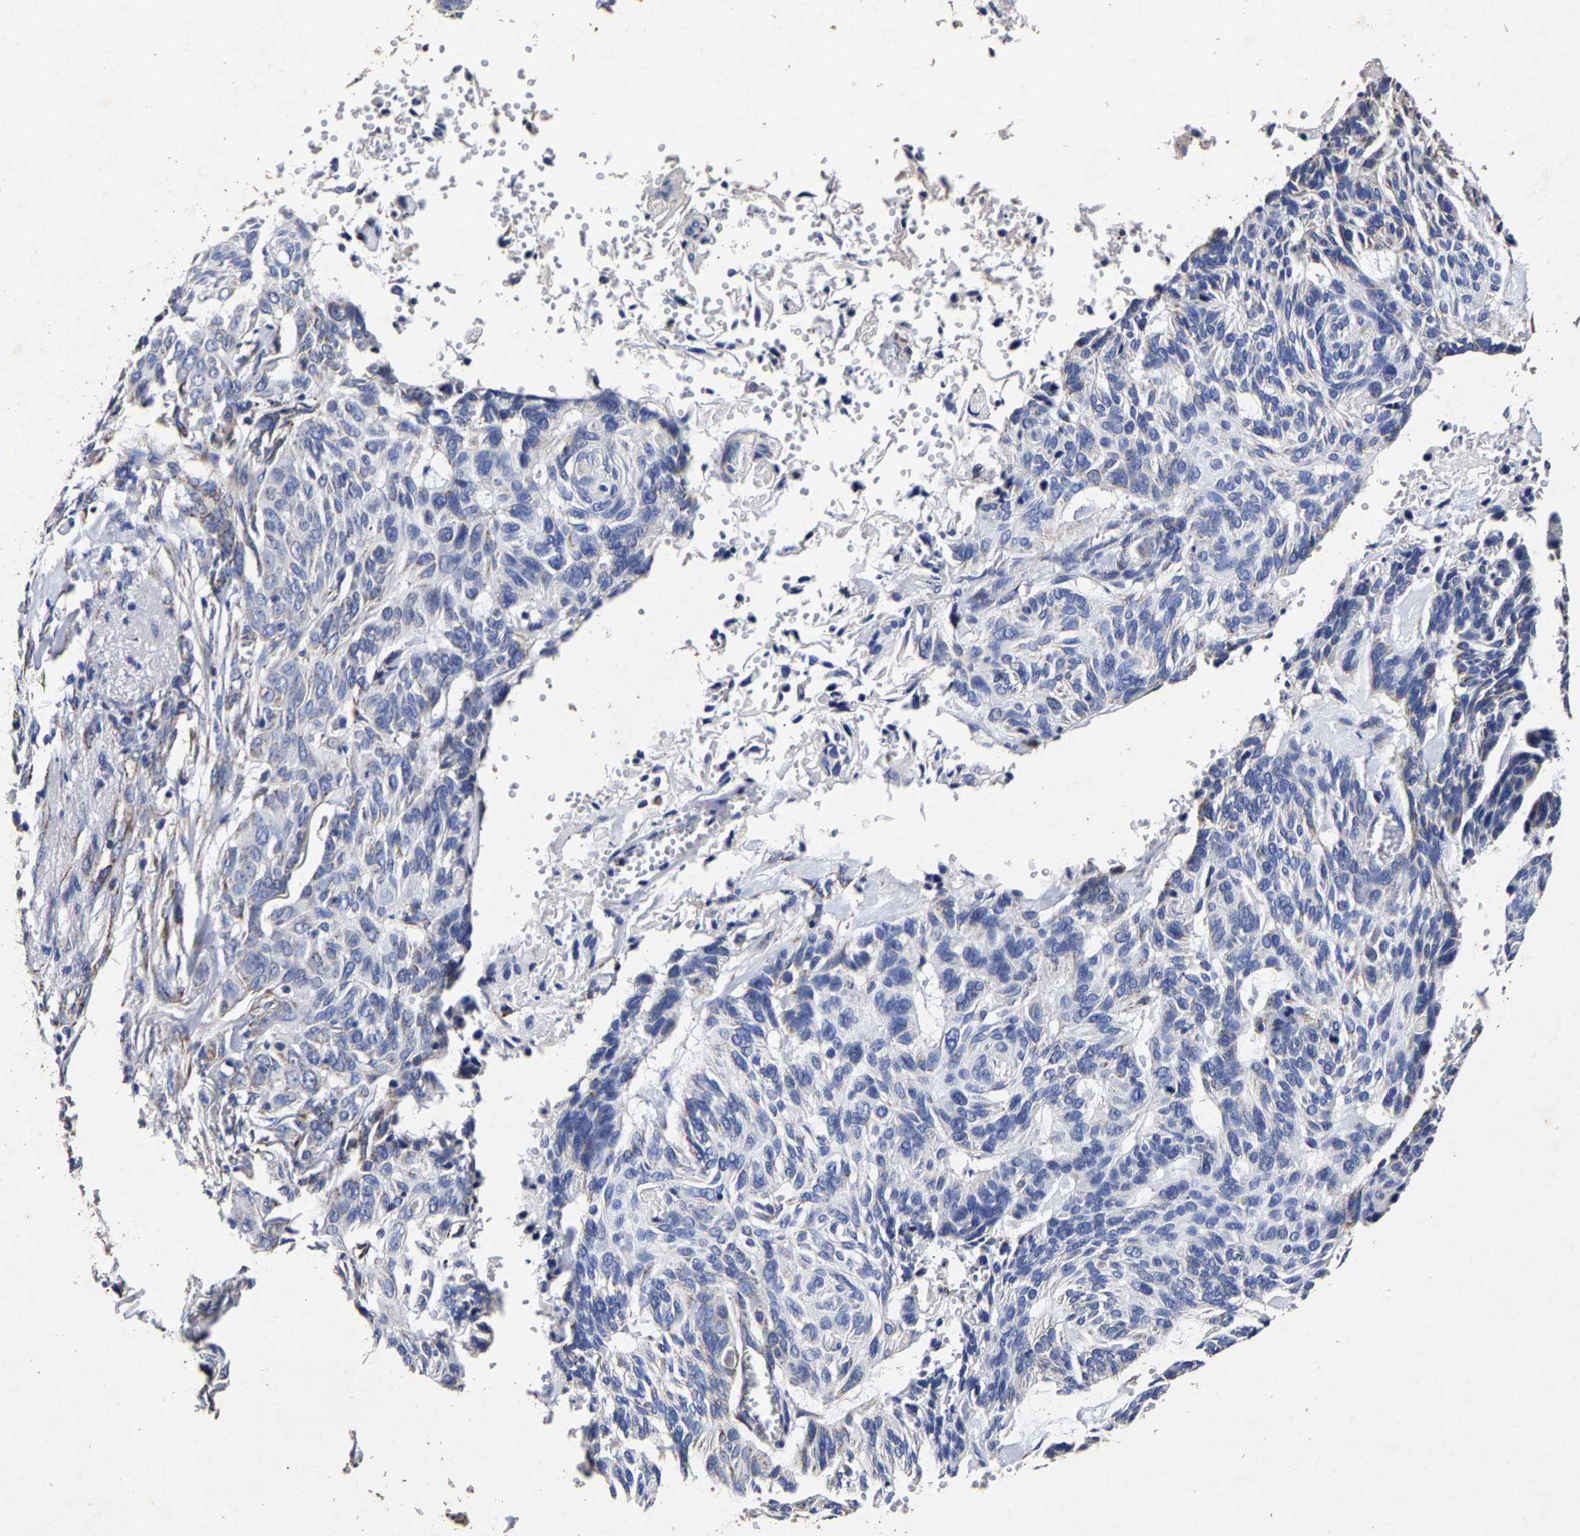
{"staining": {"intensity": "negative", "quantity": "none", "location": "none"}, "tissue": "skin cancer", "cell_type": "Tumor cells", "image_type": "cancer", "snomed": [{"axis": "morphology", "description": "Basal cell carcinoma"}, {"axis": "topography", "description": "Skin"}], "caption": "This is an immunohistochemistry (IHC) photomicrograph of human skin cancer (basal cell carcinoma). There is no staining in tumor cells.", "gene": "AASS", "patient": {"sex": "male", "age": 85}}